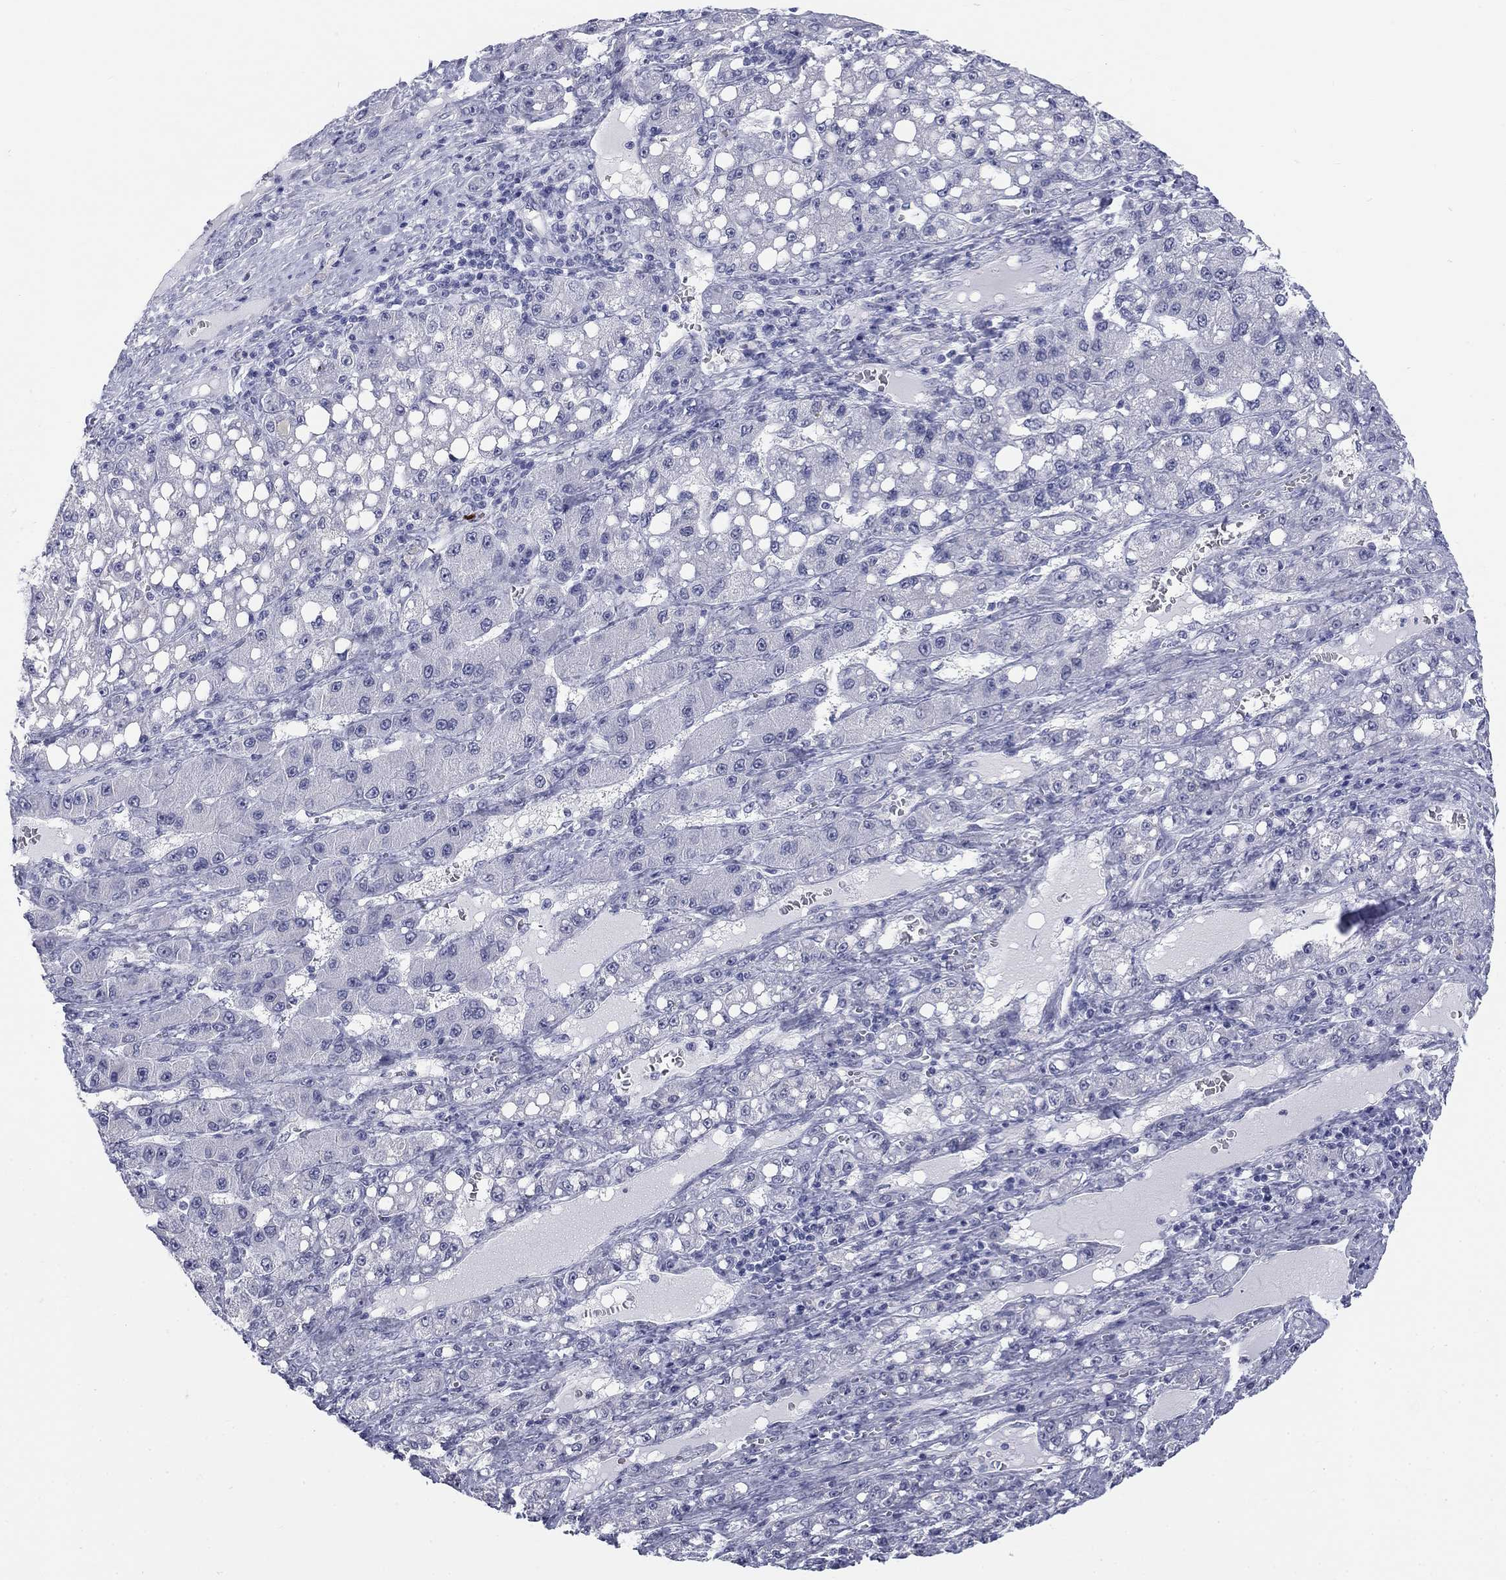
{"staining": {"intensity": "negative", "quantity": "none", "location": "none"}, "tissue": "liver cancer", "cell_type": "Tumor cells", "image_type": "cancer", "snomed": [{"axis": "morphology", "description": "Carcinoma, Hepatocellular, NOS"}, {"axis": "topography", "description": "Liver"}], "caption": "The IHC photomicrograph has no significant staining in tumor cells of hepatocellular carcinoma (liver) tissue.", "gene": "ECEL1", "patient": {"sex": "female", "age": 65}}